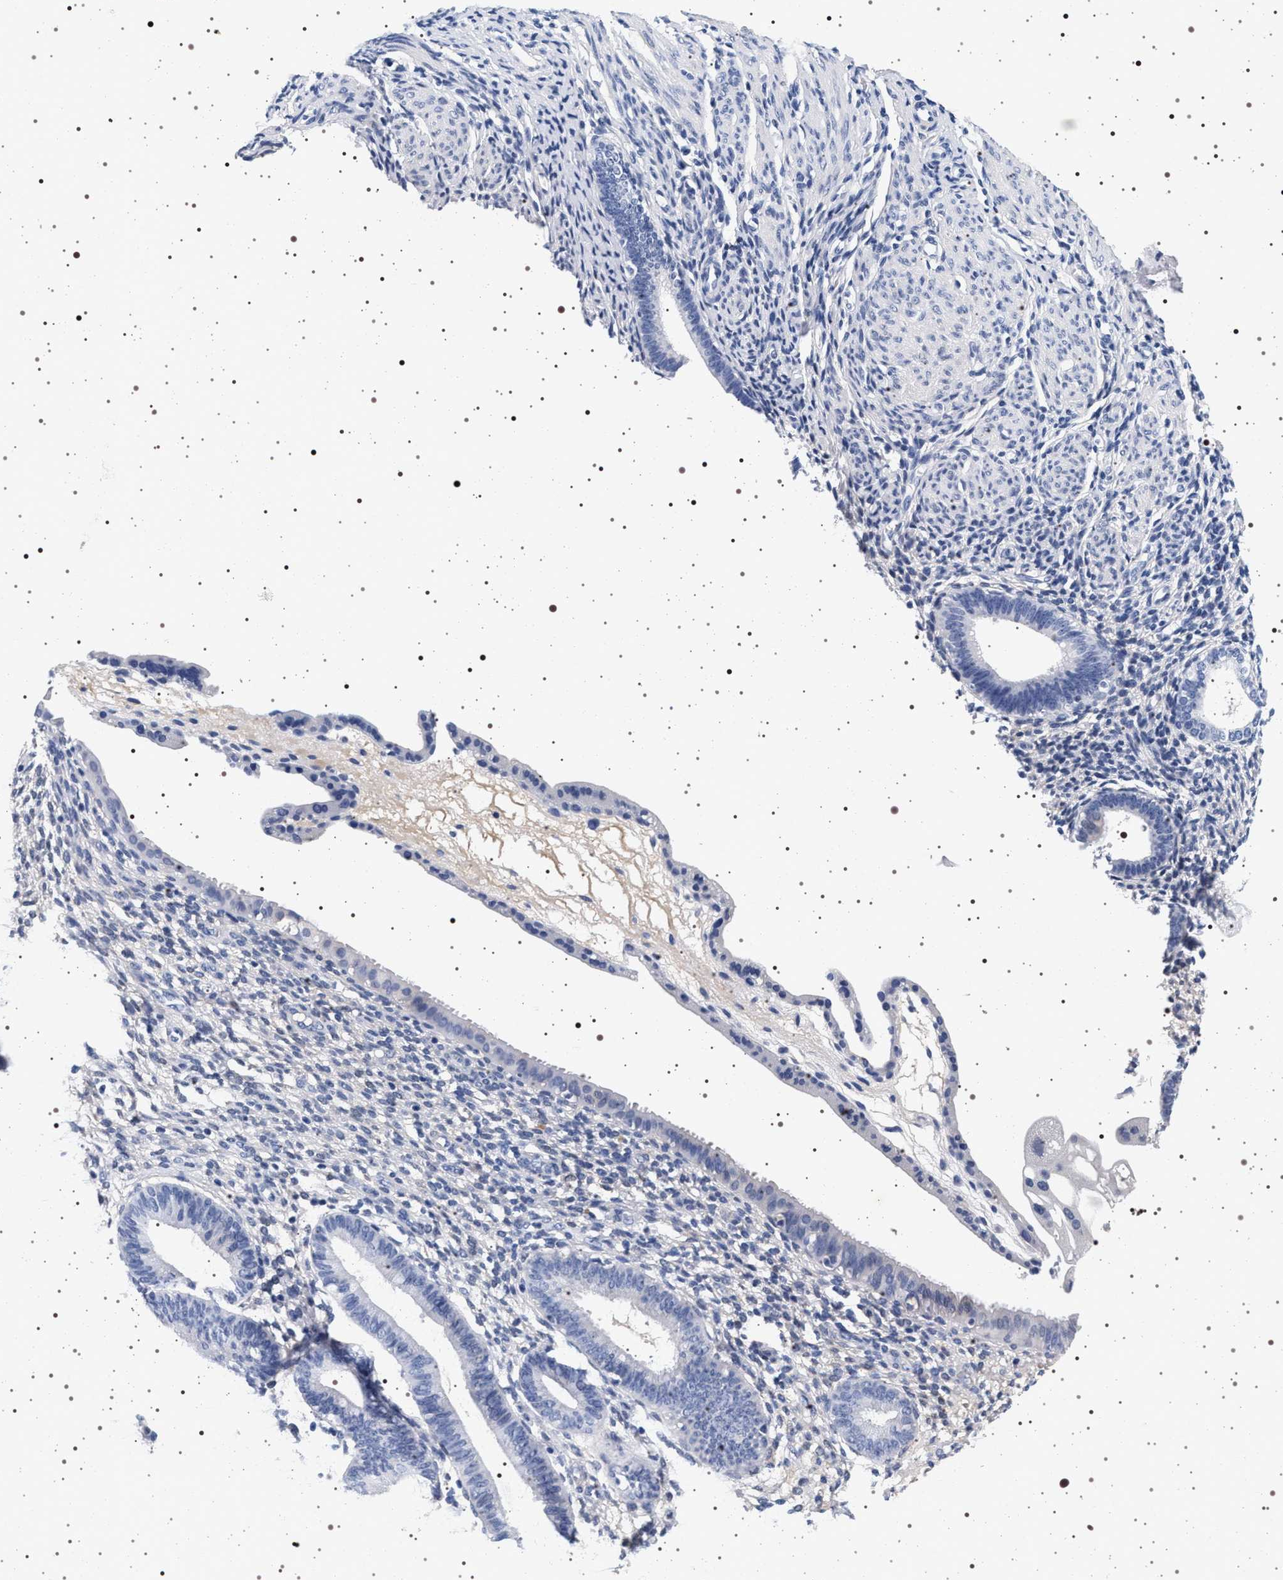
{"staining": {"intensity": "negative", "quantity": "none", "location": "none"}, "tissue": "endometrium", "cell_type": "Cells in endometrial stroma", "image_type": "normal", "snomed": [{"axis": "morphology", "description": "Normal tissue, NOS"}, {"axis": "topography", "description": "Endometrium"}], "caption": "Photomicrograph shows no significant protein staining in cells in endometrial stroma of unremarkable endometrium.", "gene": "MAPK10", "patient": {"sex": "female", "age": 61}}